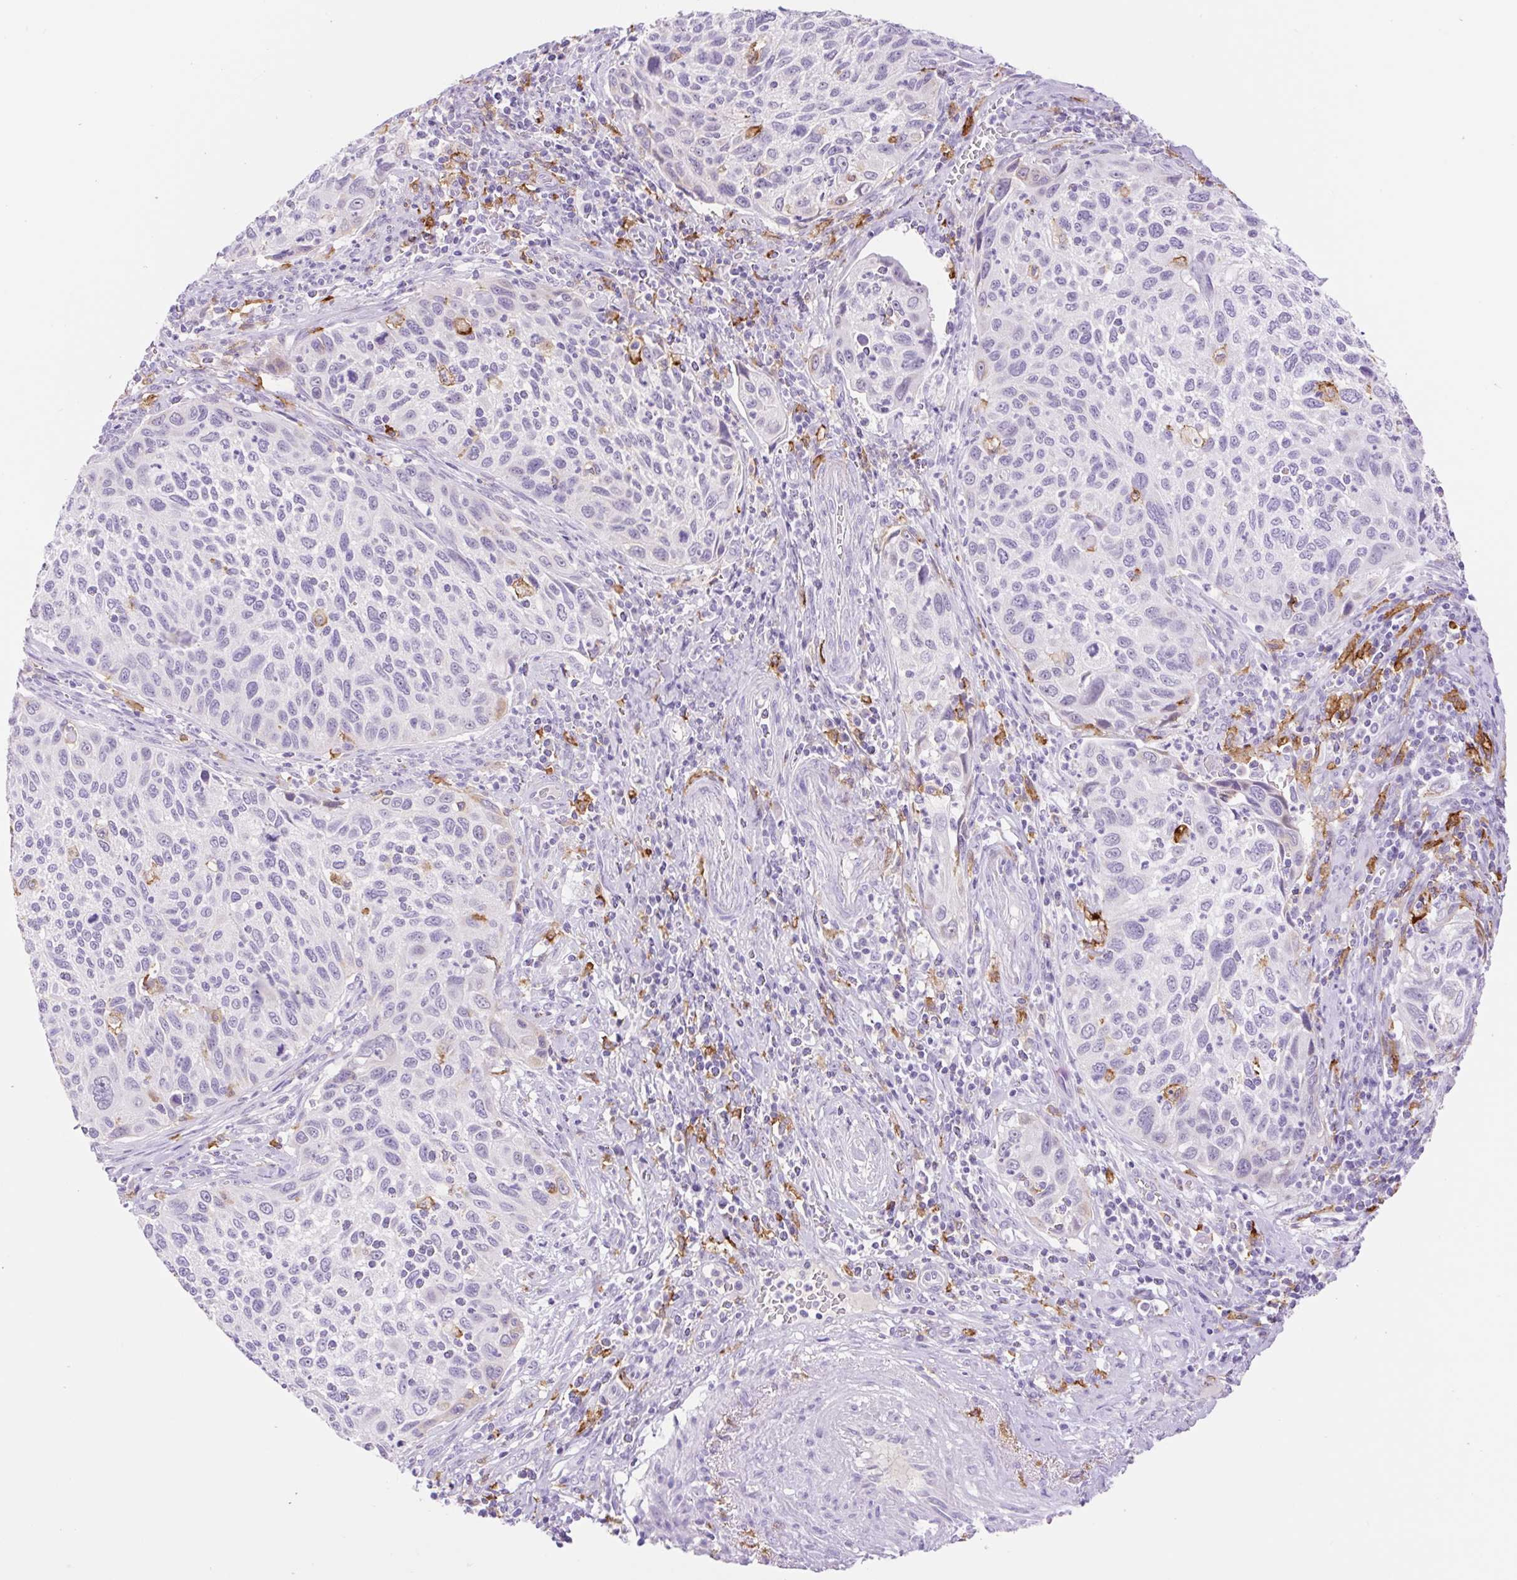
{"staining": {"intensity": "negative", "quantity": "none", "location": "none"}, "tissue": "cervical cancer", "cell_type": "Tumor cells", "image_type": "cancer", "snomed": [{"axis": "morphology", "description": "Squamous cell carcinoma, NOS"}, {"axis": "topography", "description": "Cervix"}], "caption": "An IHC image of squamous cell carcinoma (cervical) is shown. There is no staining in tumor cells of squamous cell carcinoma (cervical). (DAB (3,3'-diaminobenzidine) IHC with hematoxylin counter stain).", "gene": "SIGLEC1", "patient": {"sex": "female", "age": 70}}